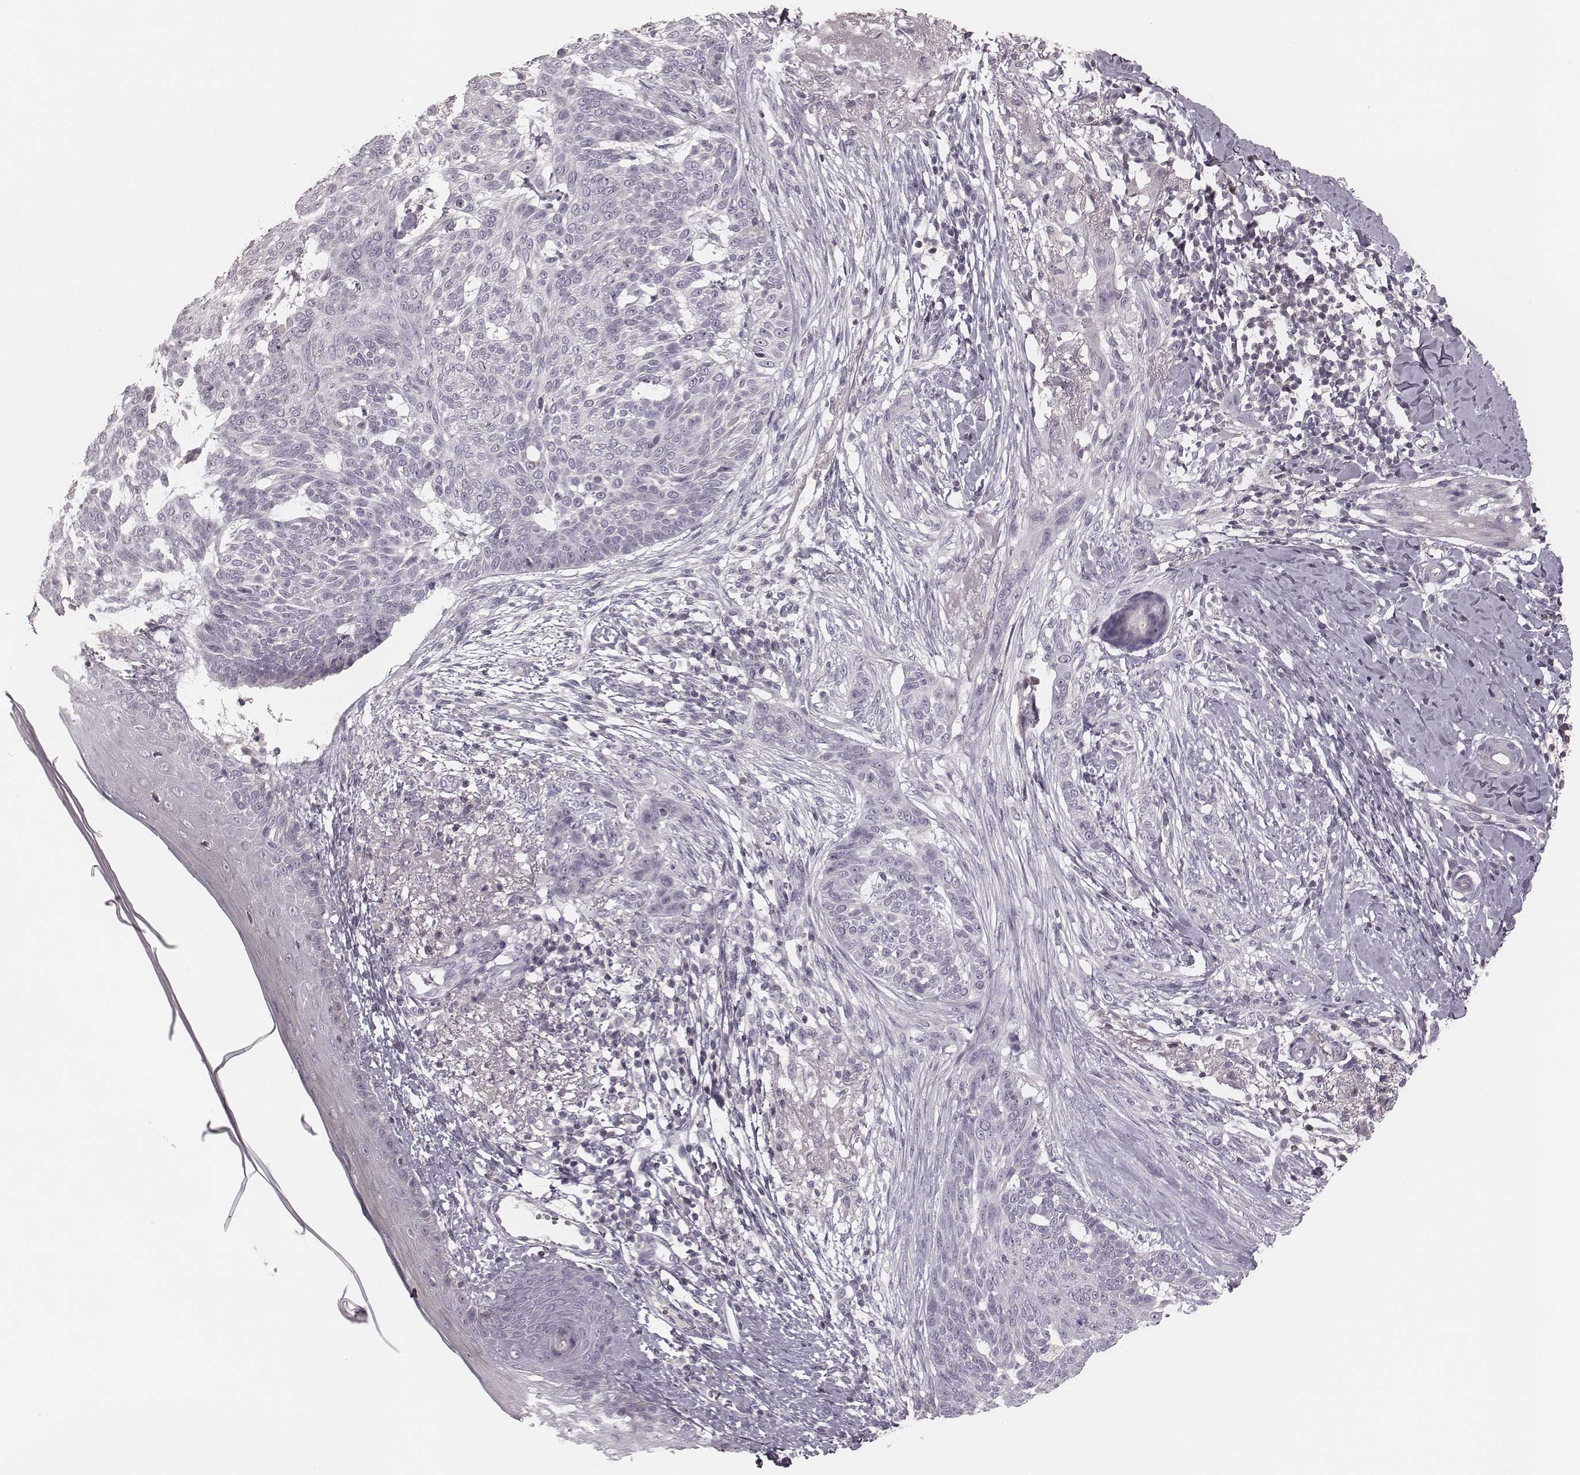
{"staining": {"intensity": "negative", "quantity": "none", "location": "none"}, "tissue": "skin cancer", "cell_type": "Tumor cells", "image_type": "cancer", "snomed": [{"axis": "morphology", "description": "Normal tissue, NOS"}, {"axis": "morphology", "description": "Basal cell carcinoma"}, {"axis": "topography", "description": "Skin"}], "caption": "Immunohistochemistry (IHC) histopathology image of neoplastic tissue: skin basal cell carcinoma stained with DAB (3,3'-diaminobenzidine) shows no significant protein positivity in tumor cells.", "gene": "S100Z", "patient": {"sex": "male", "age": 84}}